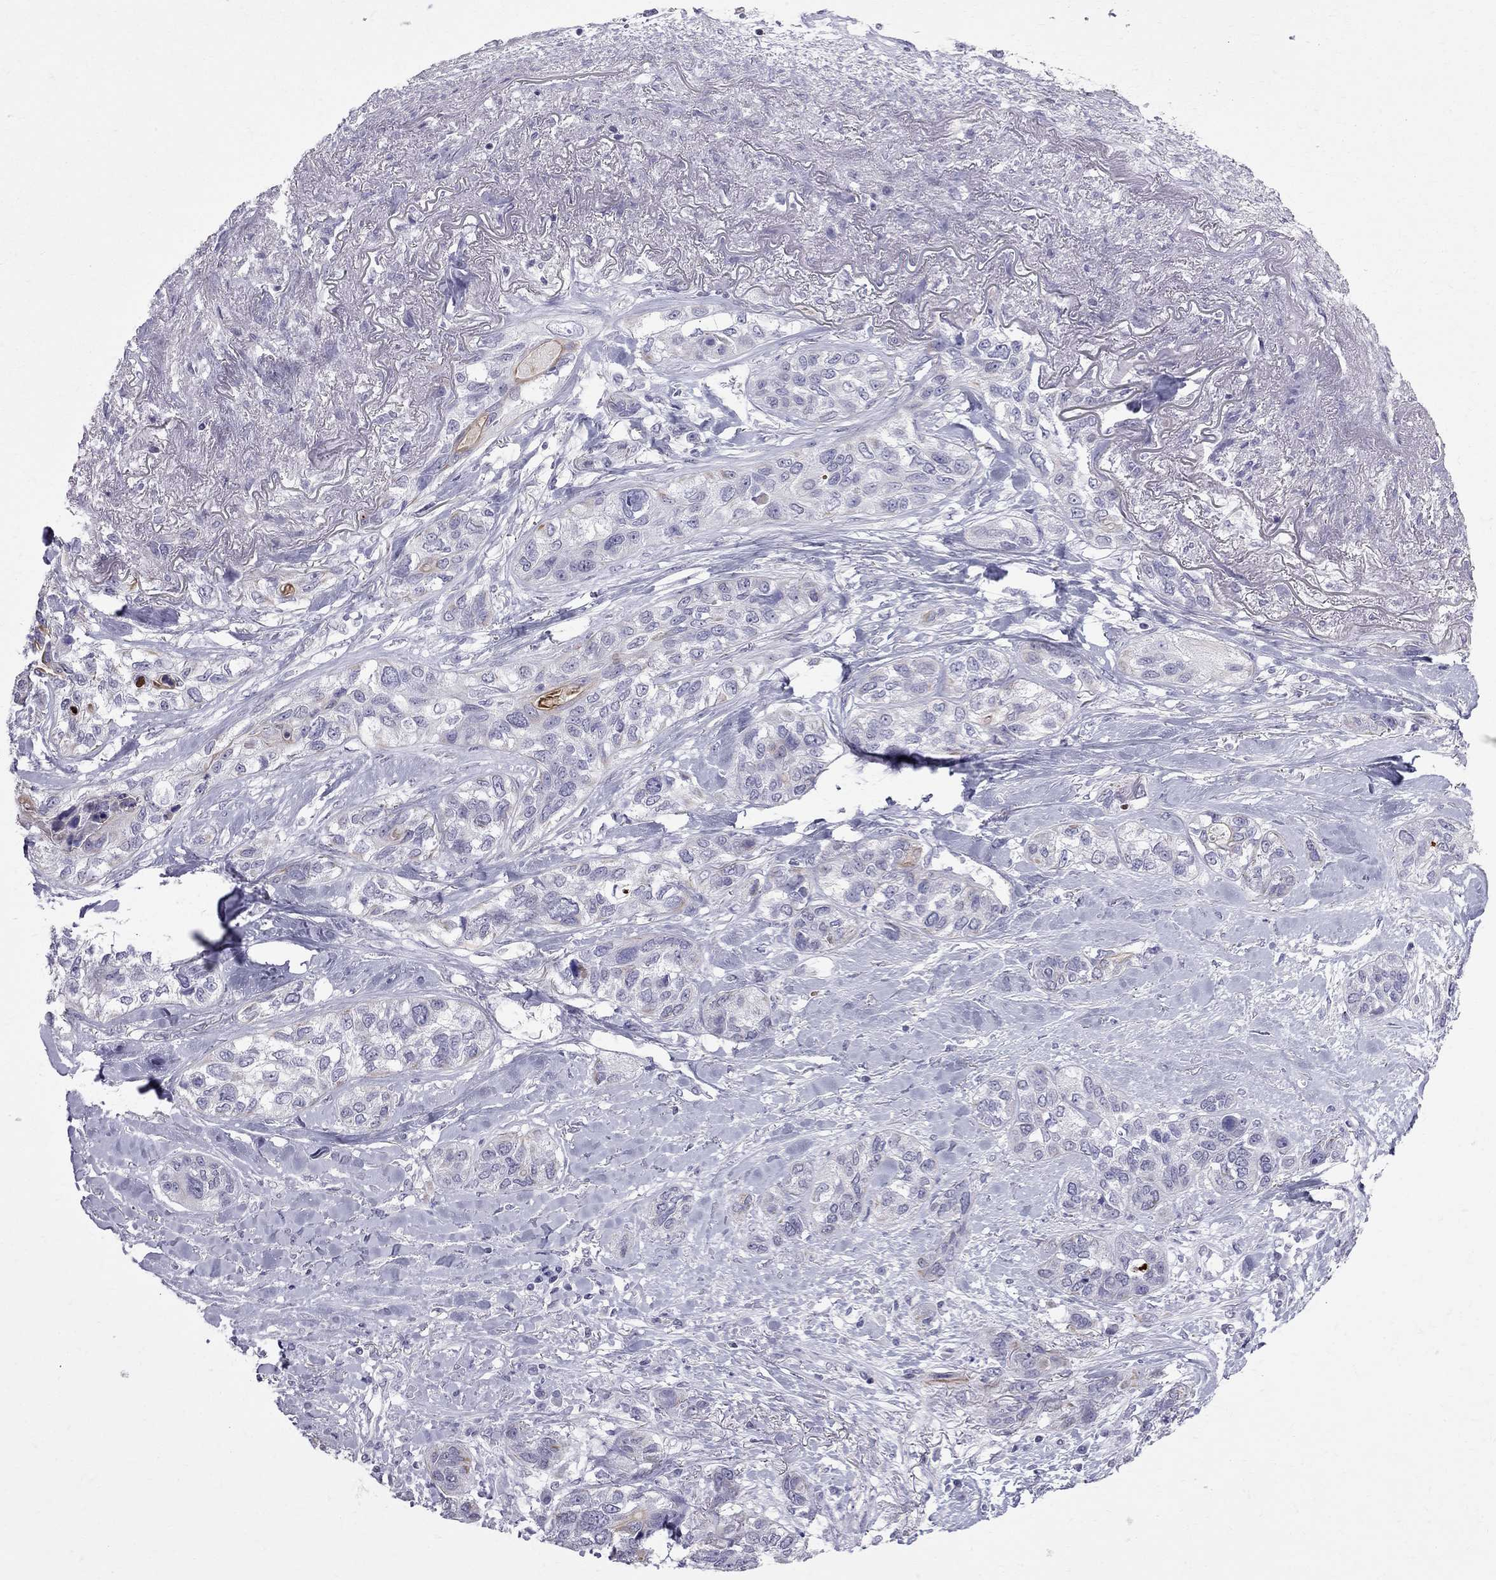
{"staining": {"intensity": "weak", "quantity": "<25%", "location": "cytoplasmic/membranous"}, "tissue": "lung cancer", "cell_type": "Tumor cells", "image_type": "cancer", "snomed": [{"axis": "morphology", "description": "Squamous cell carcinoma, NOS"}, {"axis": "topography", "description": "Lung"}], "caption": "Immunohistochemistry histopathology image of human lung cancer stained for a protein (brown), which reveals no positivity in tumor cells.", "gene": "MUC15", "patient": {"sex": "female", "age": 70}}